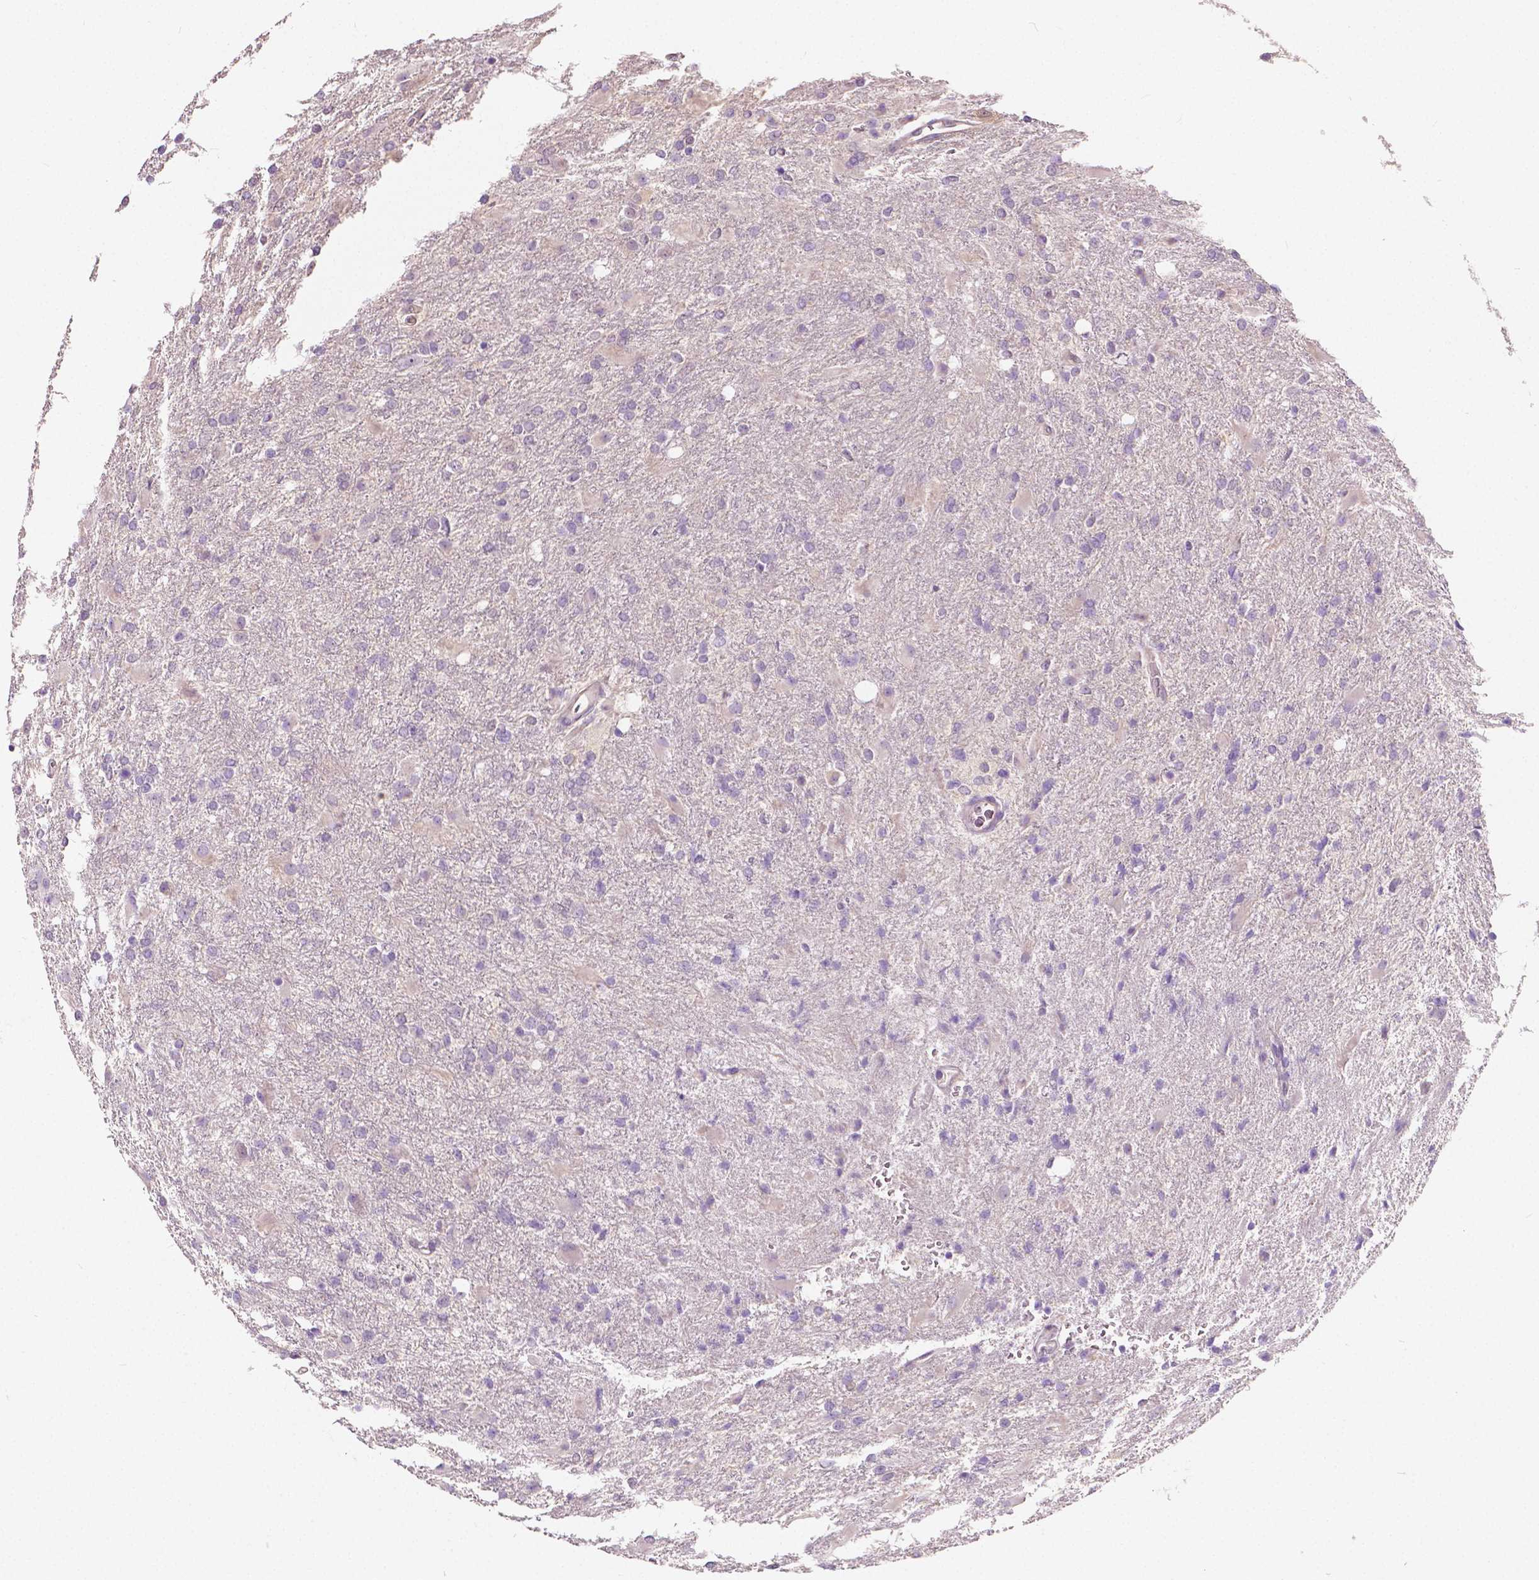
{"staining": {"intensity": "negative", "quantity": "none", "location": "none"}, "tissue": "glioma", "cell_type": "Tumor cells", "image_type": "cancer", "snomed": [{"axis": "morphology", "description": "Glioma, malignant, High grade"}, {"axis": "topography", "description": "Brain"}], "caption": "The histopathology image exhibits no staining of tumor cells in glioma.", "gene": "TKFC", "patient": {"sex": "male", "age": 68}}